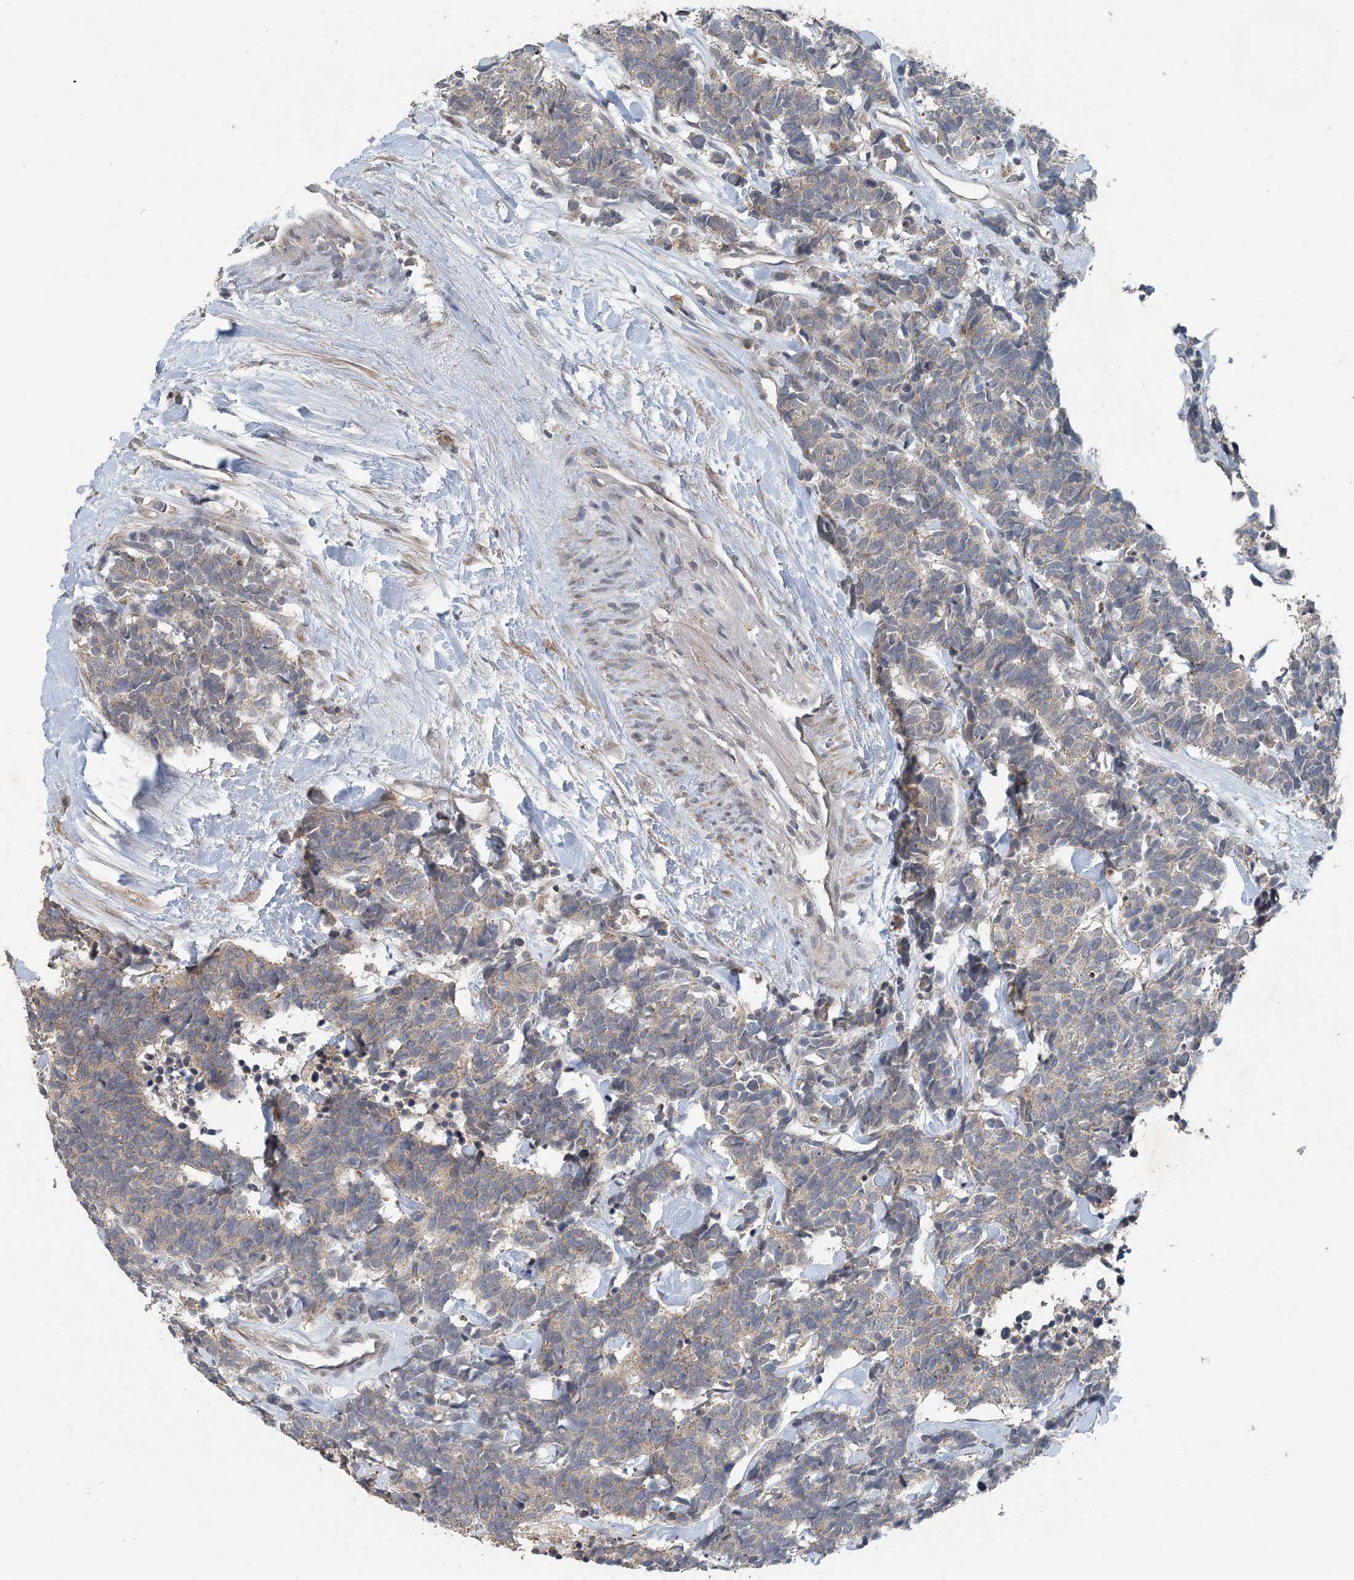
{"staining": {"intensity": "weak", "quantity": ">75%", "location": "cytoplasmic/membranous"}, "tissue": "carcinoid", "cell_type": "Tumor cells", "image_type": "cancer", "snomed": [{"axis": "morphology", "description": "Carcinoma, NOS"}, {"axis": "morphology", "description": "Carcinoid, malignant, NOS"}, {"axis": "topography", "description": "Urinary bladder"}], "caption": "A brown stain highlights weak cytoplasmic/membranous expression of a protein in human carcinoid tumor cells. (DAB IHC with brightfield microscopy, high magnification).", "gene": "MYO9B", "patient": {"sex": "male", "age": 57}}